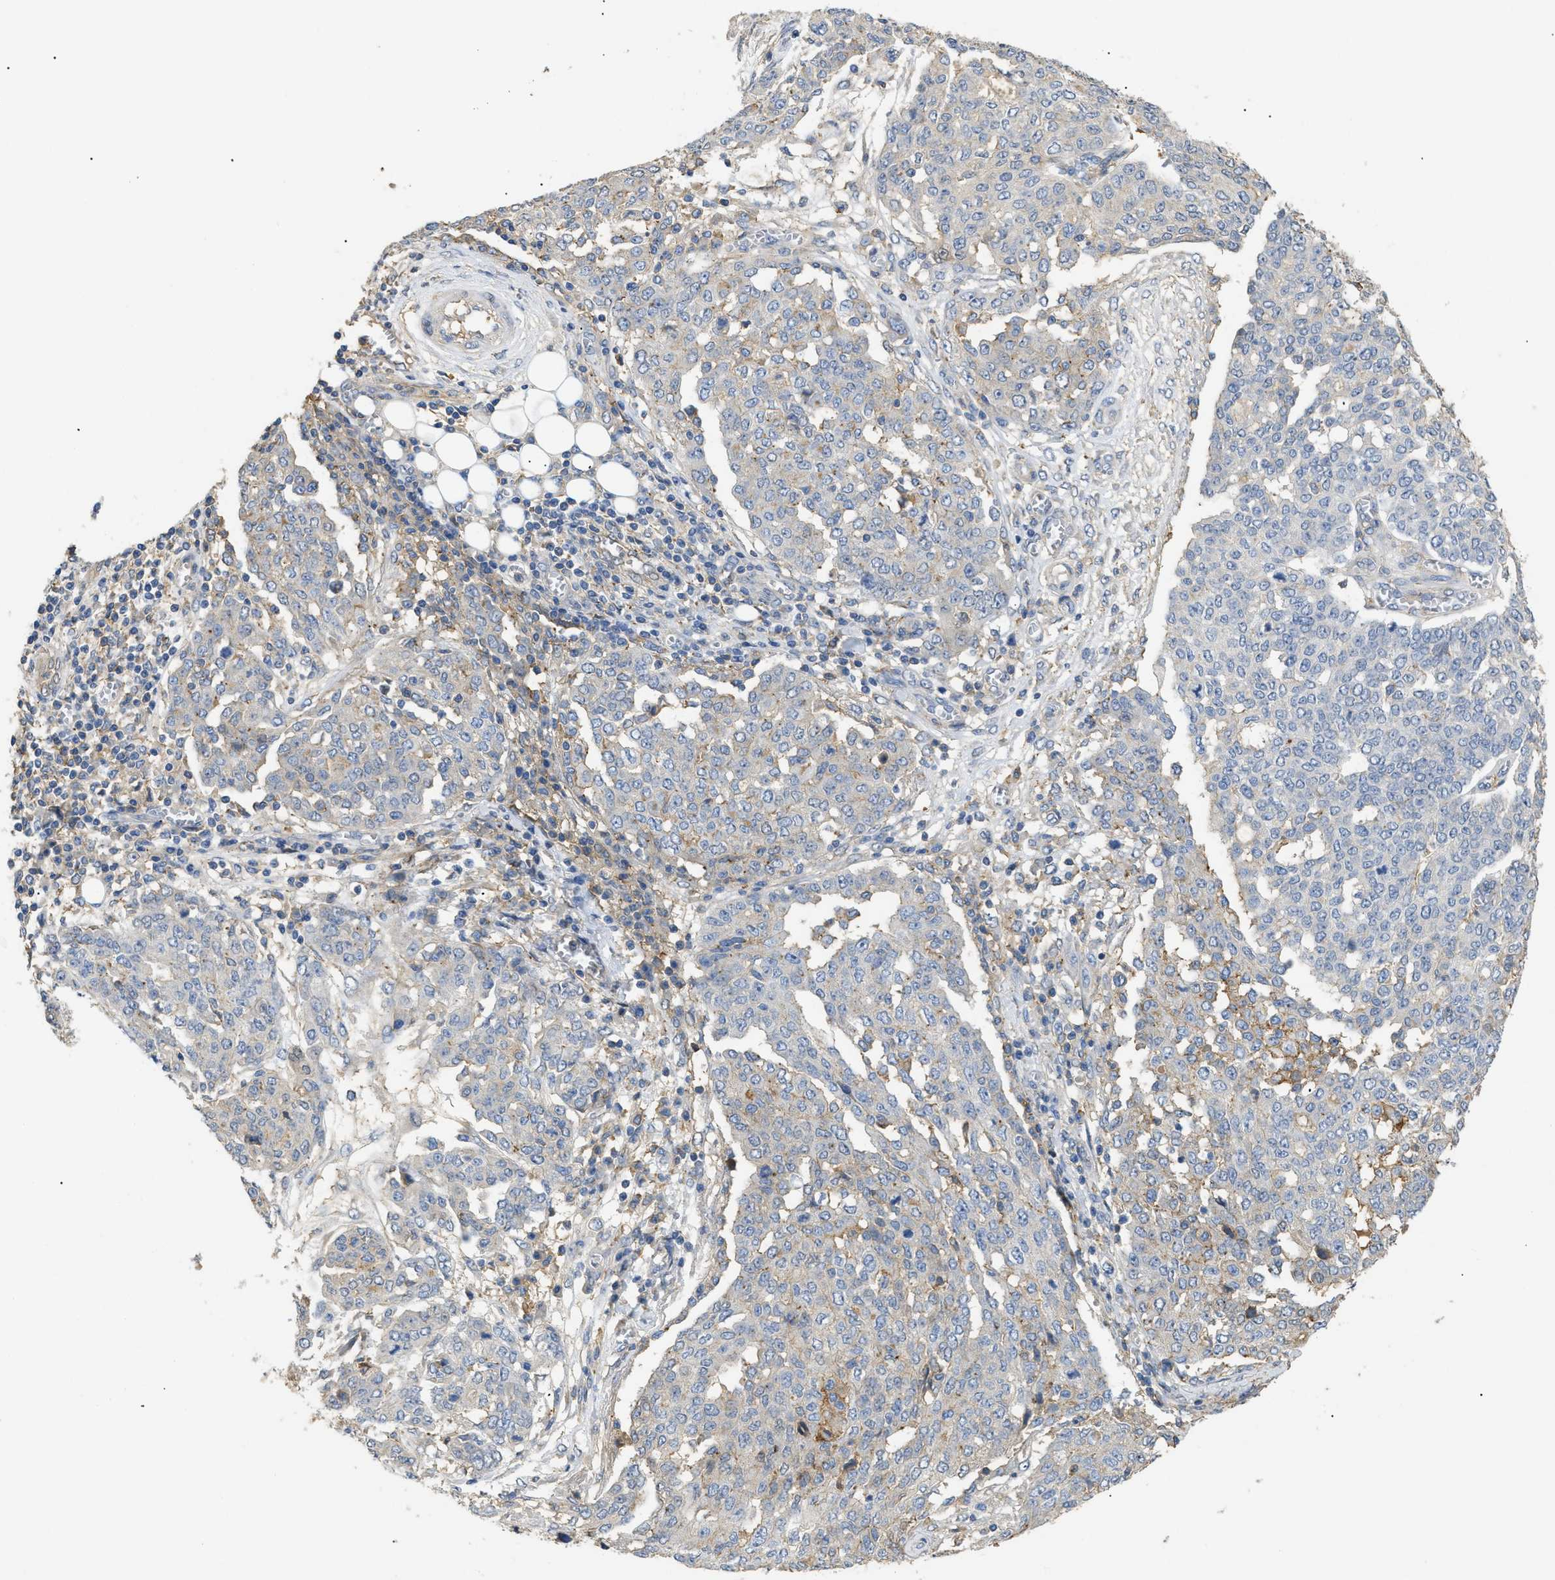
{"staining": {"intensity": "negative", "quantity": "none", "location": "none"}, "tissue": "ovarian cancer", "cell_type": "Tumor cells", "image_type": "cancer", "snomed": [{"axis": "morphology", "description": "Cystadenocarcinoma, serous, NOS"}, {"axis": "topography", "description": "Soft tissue"}, {"axis": "topography", "description": "Ovary"}], "caption": "Immunohistochemical staining of human serous cystadenocarcinoma (ovarian) reveals no significant expression in tumor cells. (DAB (3,3'-diaminobenzidine) immunohistochemistry (IHC), high magnification).", "gene": "ANXA4", "patient": {"sex": "female", "age": 57}}